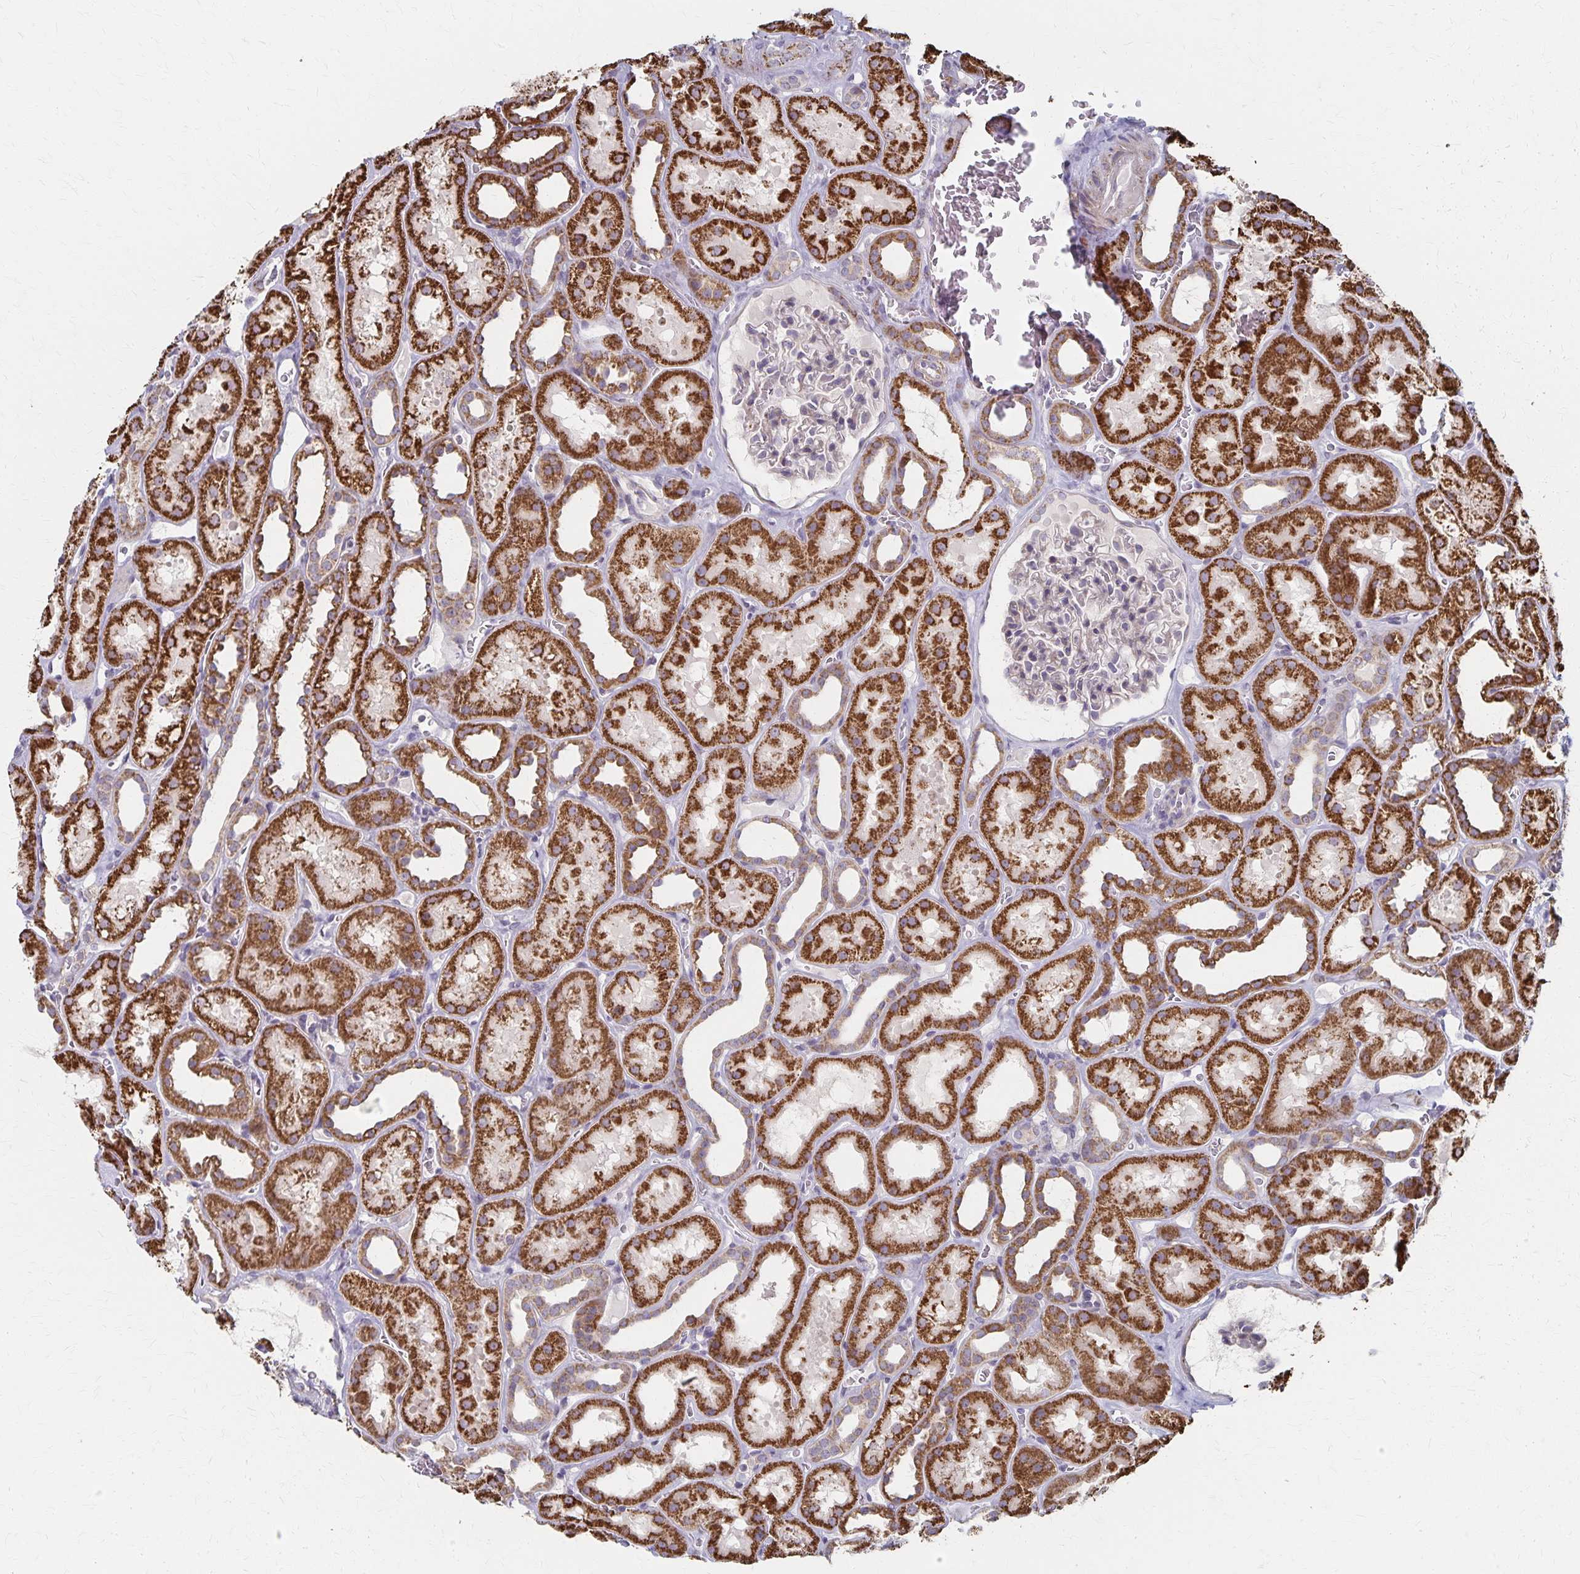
{"staining": {"intensity": "moderate", "quantity": "<25%", "location": "cytoplasmic/membranous"}, "tissue": "kidney", "cell_type": "Cells in glomeruli", "image_type": "normal", "snomed": [{"axis": "morphology", "description": "Normal tissue, NOS"}, {"axis": "topography", "description": "Kidney"}], "caption": "Immunohistochemistry of unremarkable kidney displays low levels of moderate cytoplasmic/membranous expression in approximately <25% of cells in glomeruli.", "gene": "DYRK4", "patient": {"sex": "female", "age": 41}}